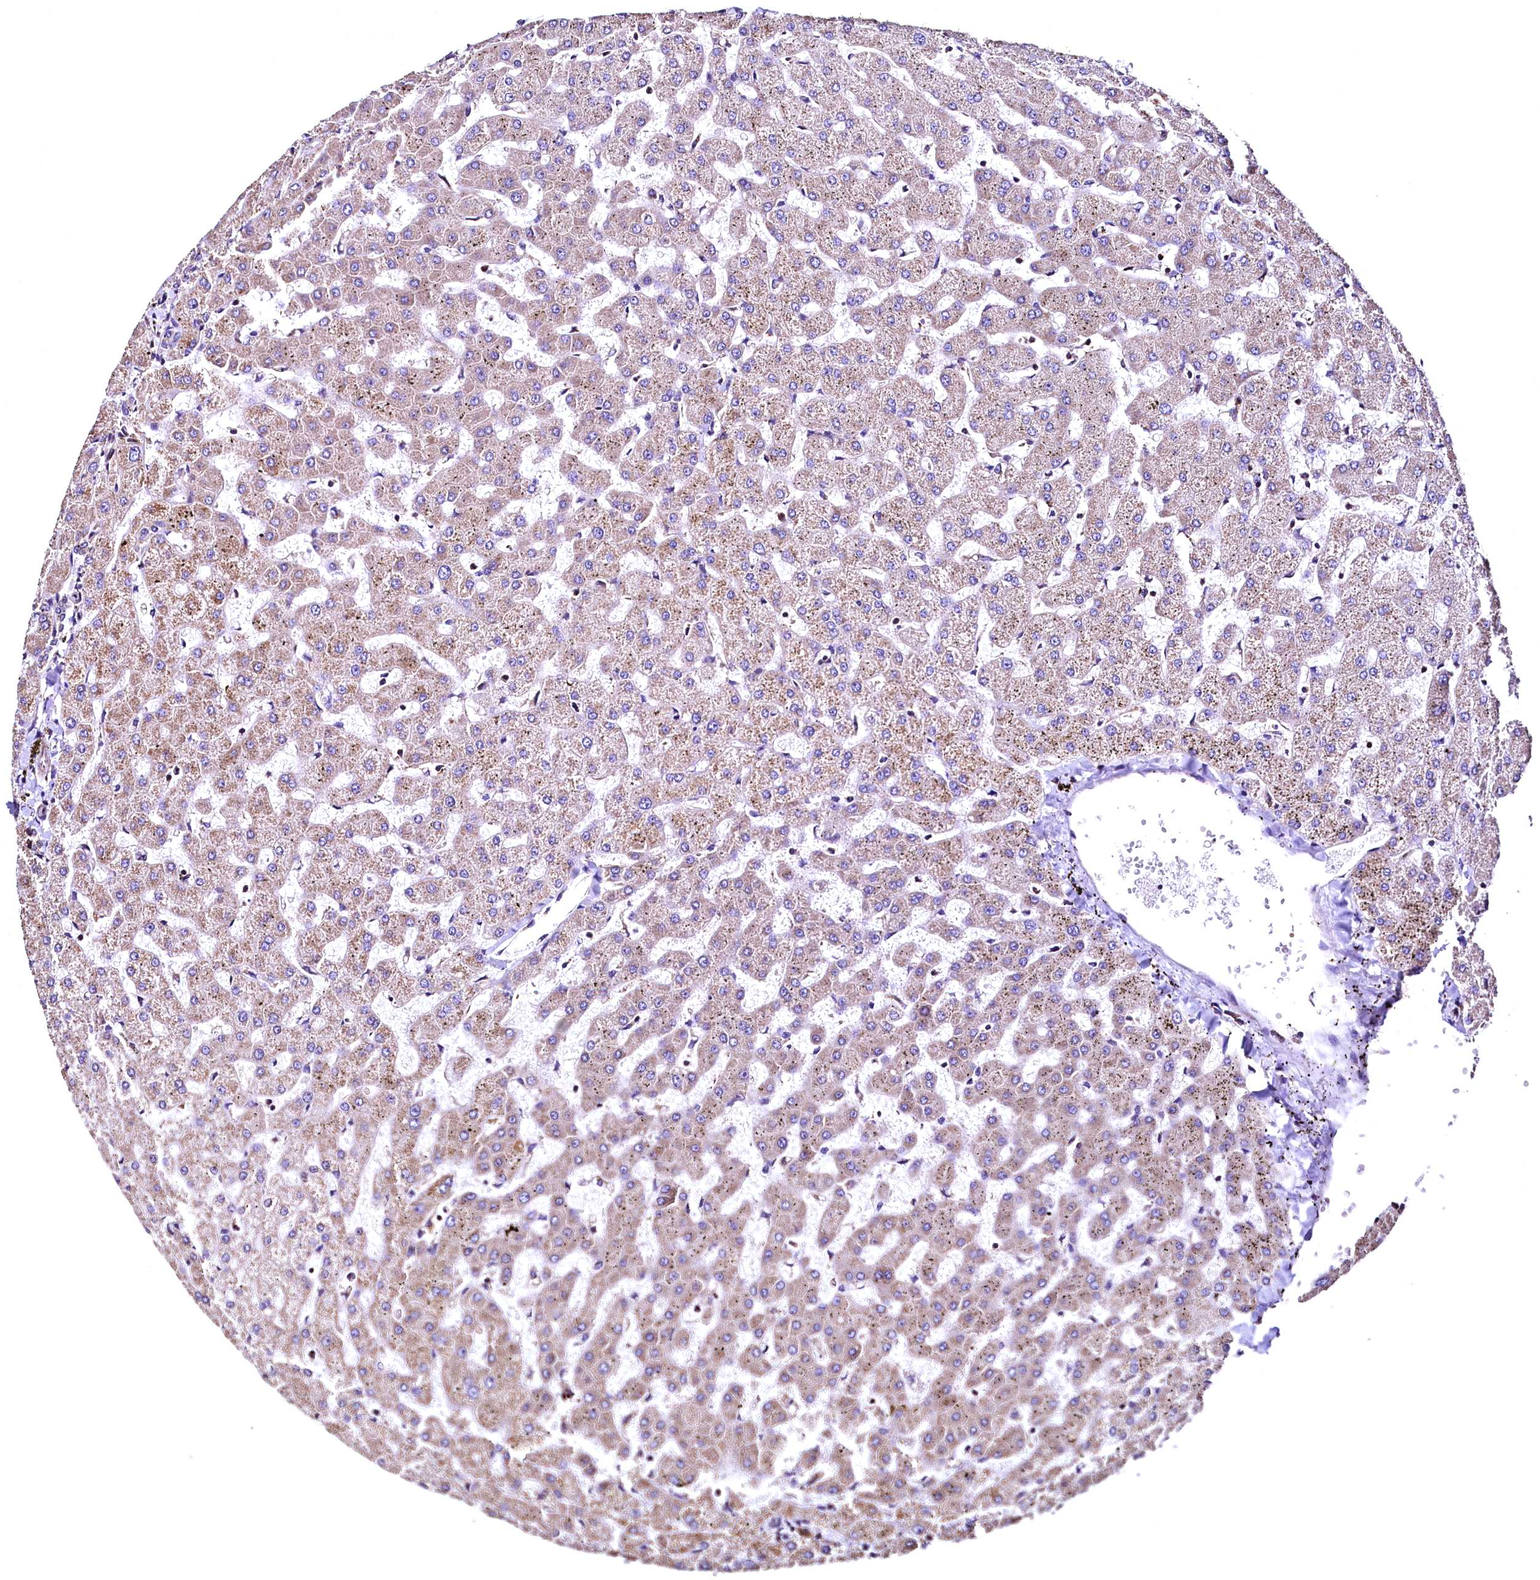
{"staining": {"intensity": "moderate", "quantity": ">75%", "location": "cytoplasmic/membranous"}, "tissue": "liver", "cell_type": "Cholangiocytes", "image_type": "normal", "snomed": [{"axis": "morphology", "description": "Normal tissue, NOS"}, {"axis": "topography", "description": "Liver"}], "caption": "IHC of benign human liver displays medium levels of moderate cytoplasmic/membranous staining in approximately >75% of cholangiocytes. The protein of interest is shown in brown color, while the nuclei are stained blue.", "gene": "LRSAM1", "patient": {"sex": "female", "age": 63}}